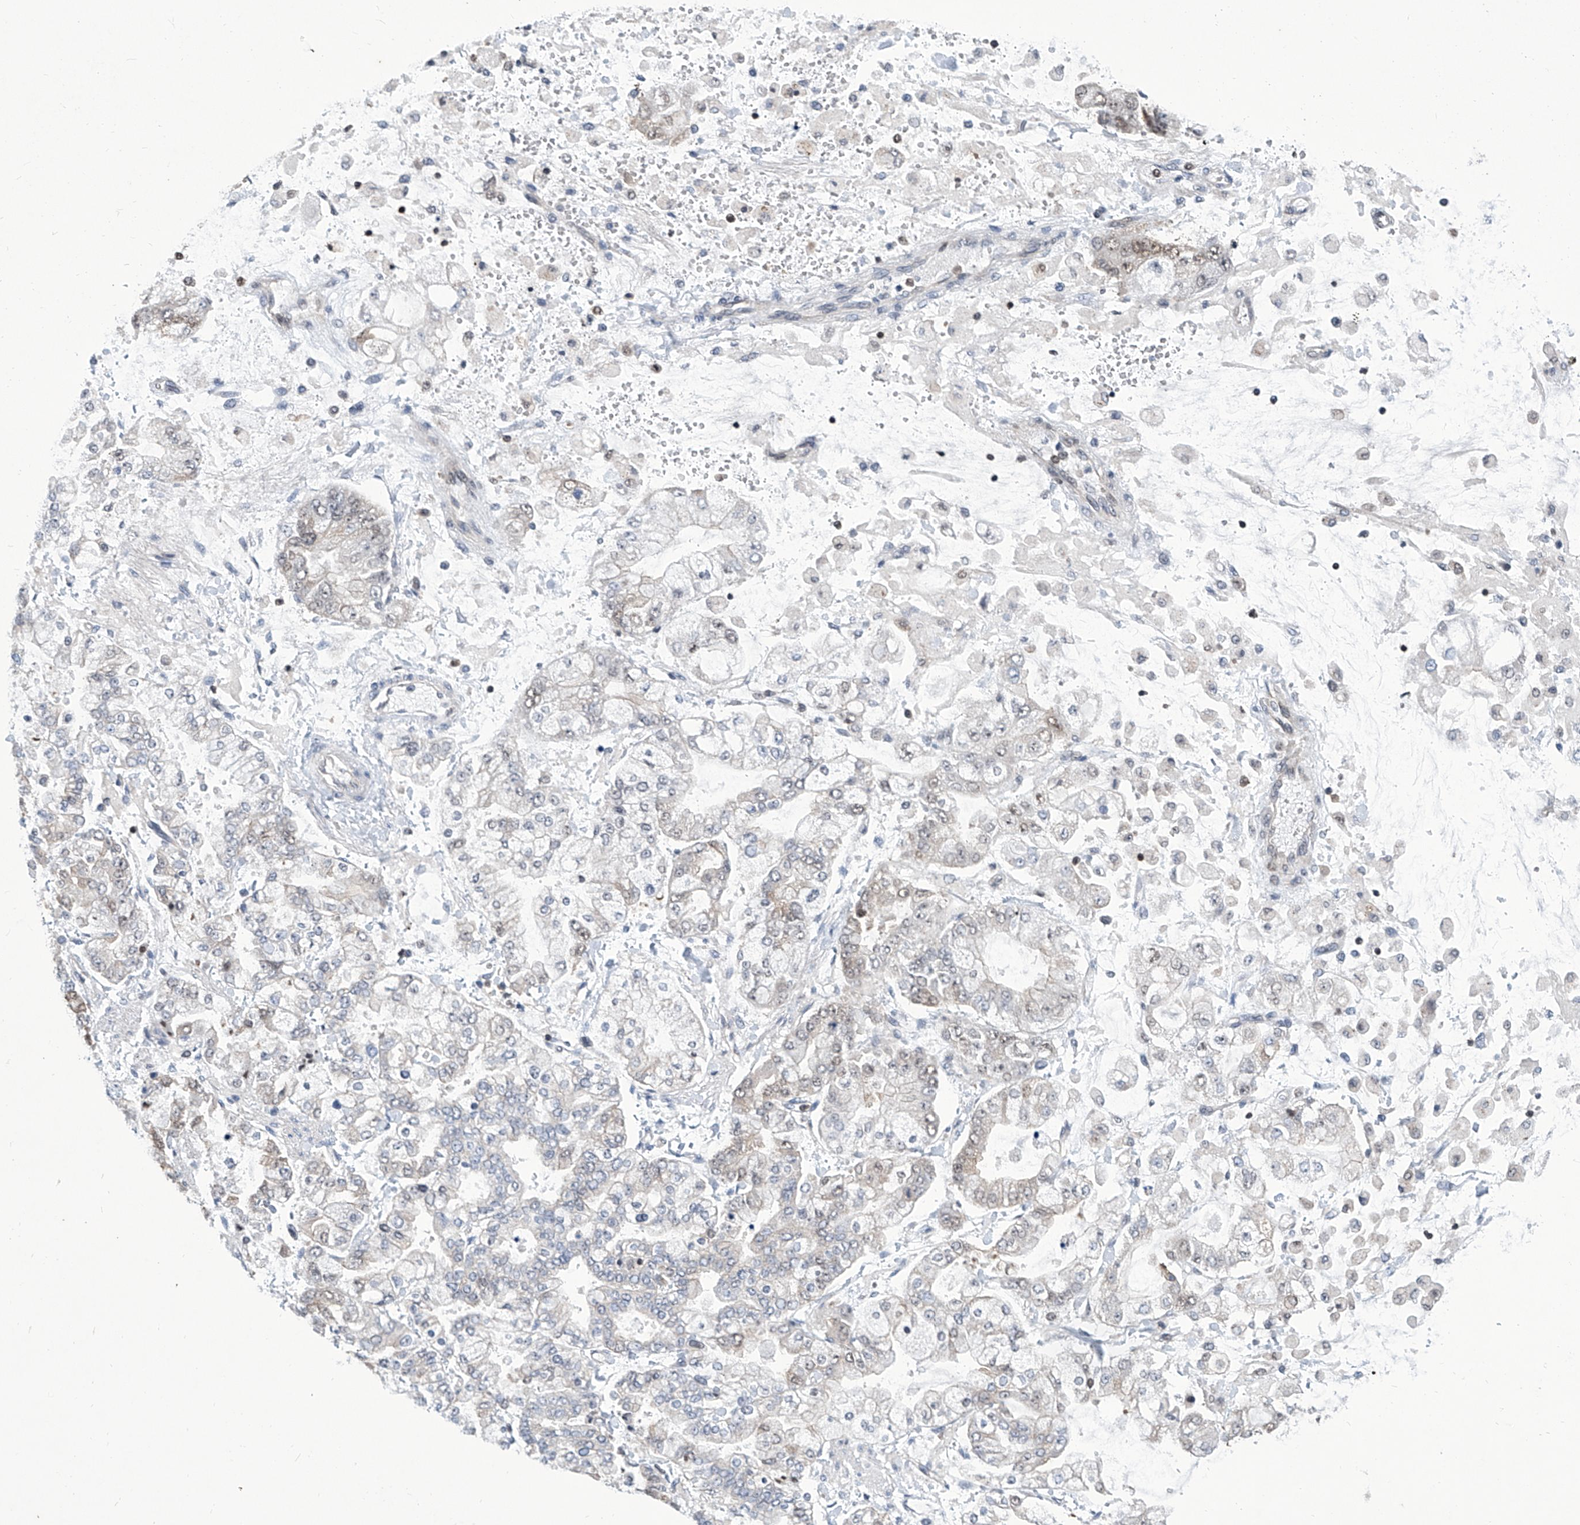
{"staining": {"intensity": "weak", "quantity": "<25%", "location": "nuclear"}, "tissue": "stomach cancer", "cell_type": "Tumor cells", "image_type": "cancer", "snomed": [{"axis": "morphology", "description": "Normal tissue, NOS"}, {"axis": "morphology", "description": "Adenocarcinoma, NOS"}, {"axis": "topography", "description": "Stomach, upper"}, {"axis": "topography", "description": "Stomach"}], "caption": "Stomach cancer (adenocarcinoma) stained for a protein using immunohistochemistry (IHC) reveals no expression tumor cells.", "gene": "SREBF2", "patient": {"sex": "male", "age": 76}}